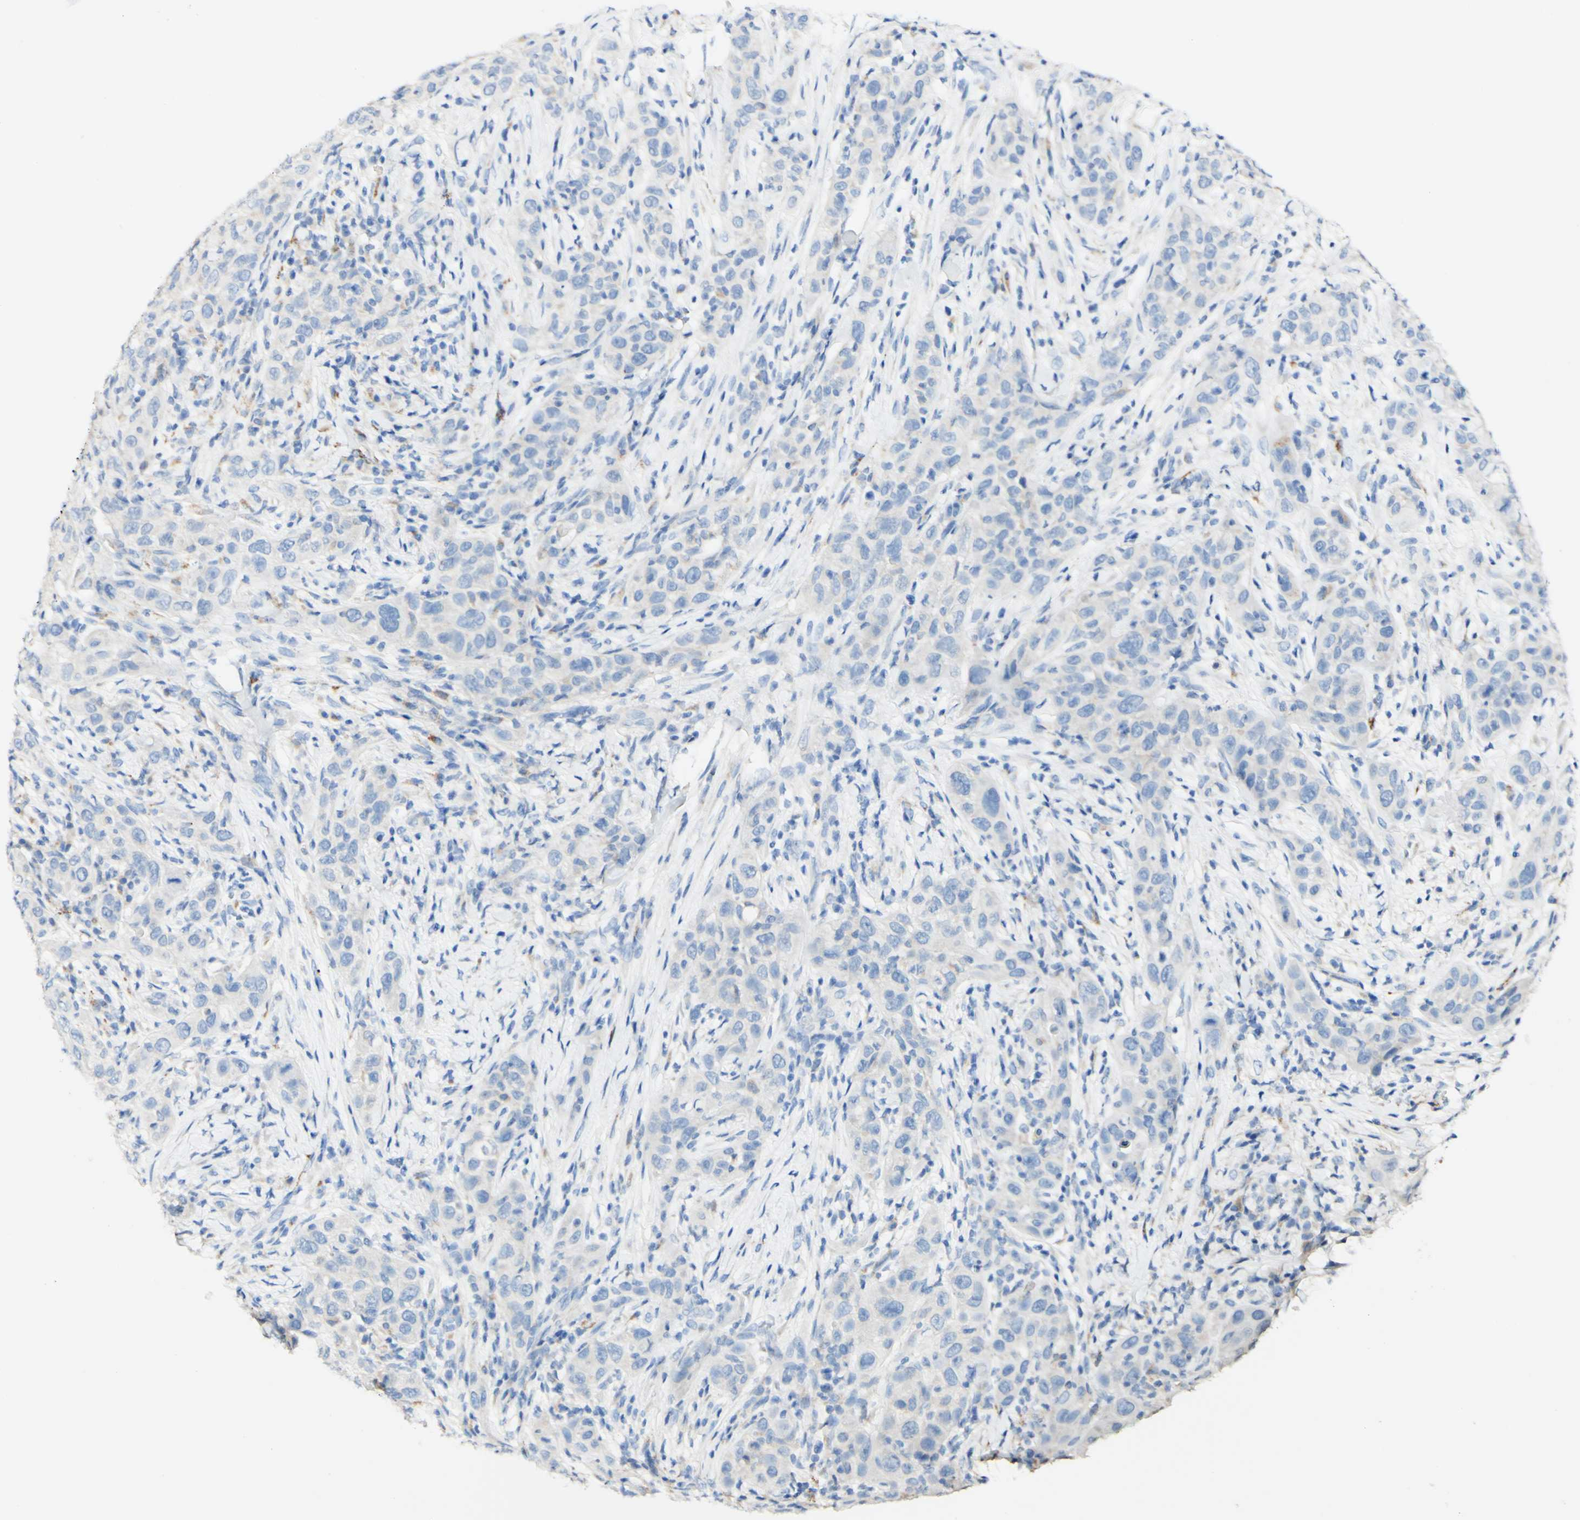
{"staining": {"intensity": "moderate", "quantity": "<25%", "location": "cytoplasmic/membranous"}, "tissue": "skin cancer", "cell_type": "Tumor cells", "image_type": "cancer", "snomed": [{"axis": "morphology", "description": "Squamous cell carcinoma, NOS"}, {"axis": "topography", "description": "Skin"}], "caption": "Moderate cytoplasmic/membranous staining is present in approximately <25% of tumor cells in skin cancer (squamous cell carcinoma).", "gene": "FGF4", "patient": {"sex": "female", "age": 88}}